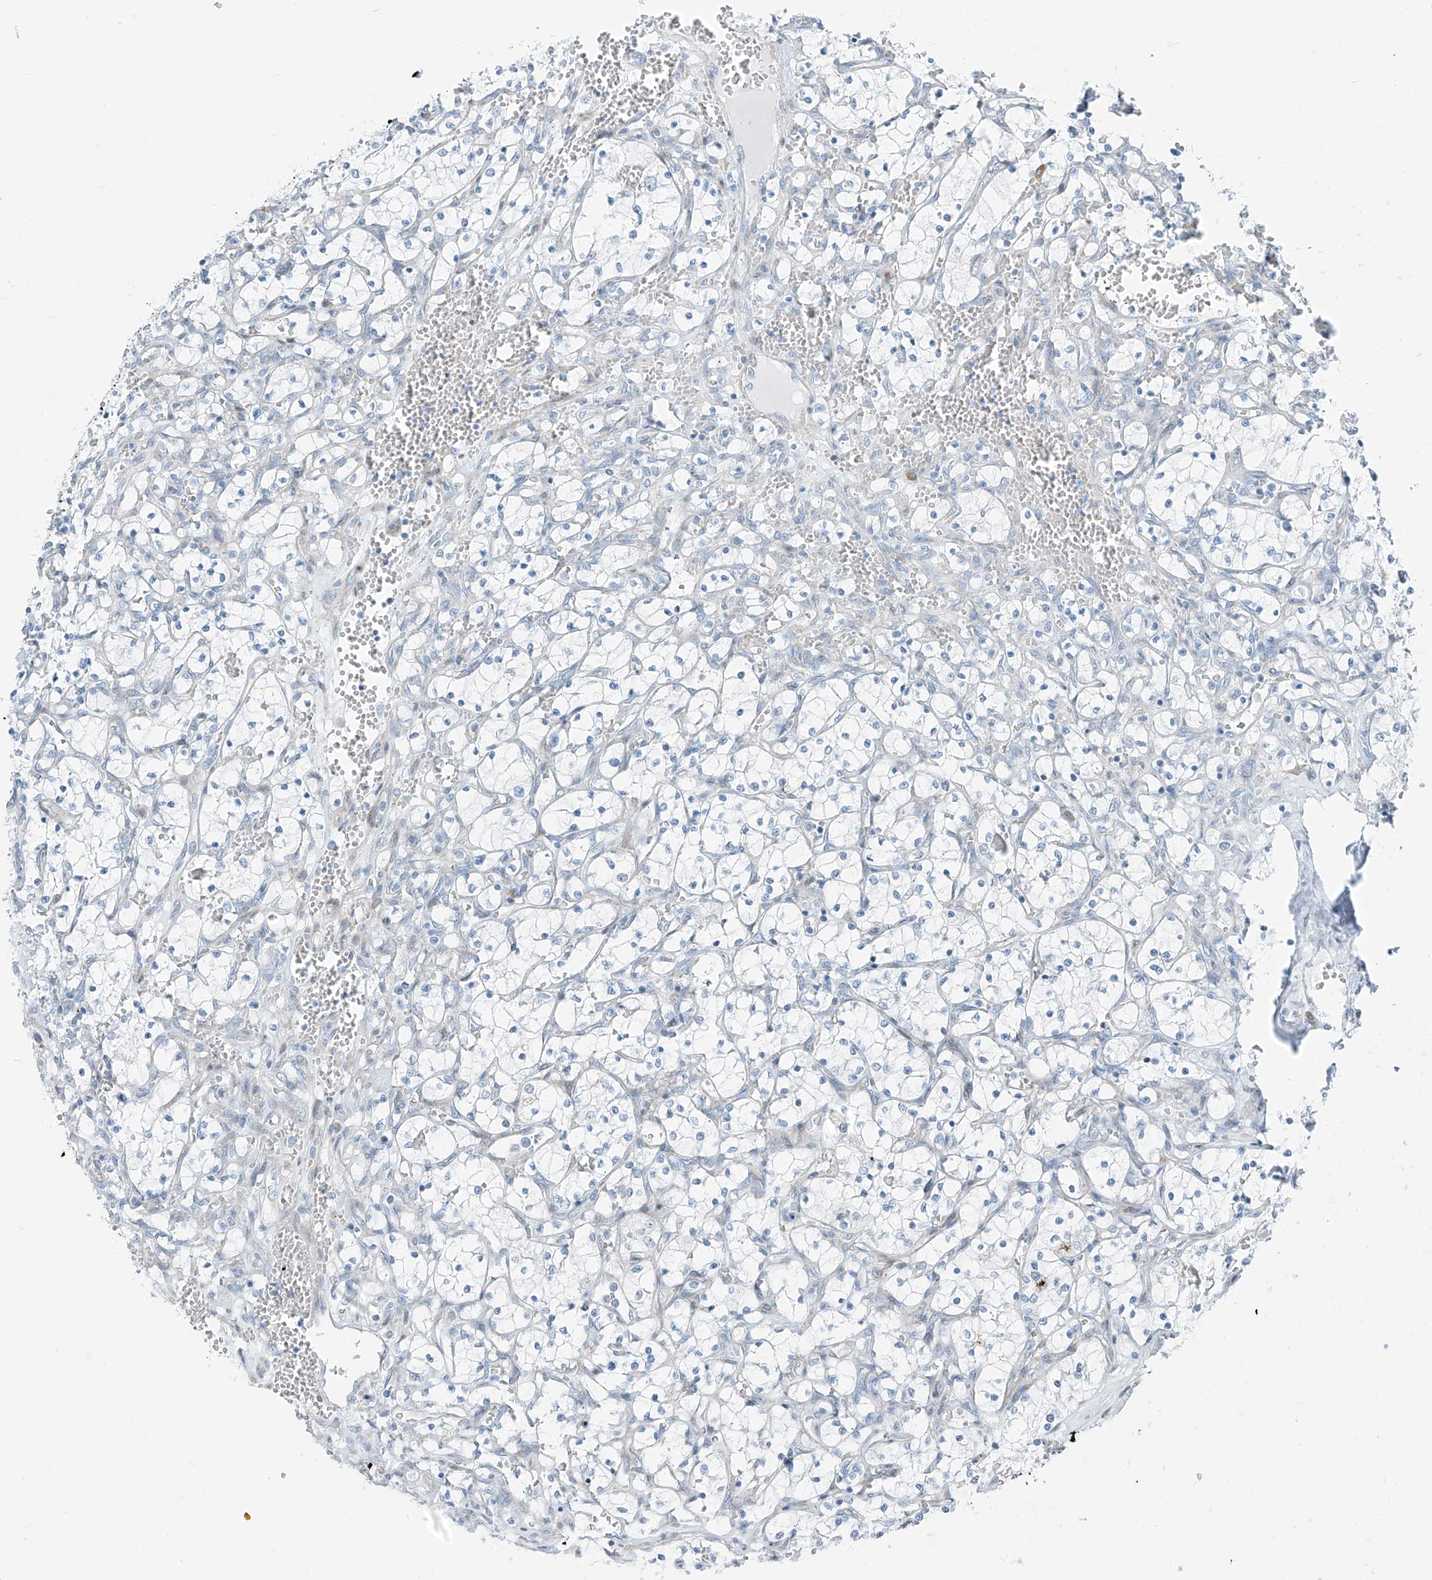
{"staining": {"intensity": "negative", "quantity": "none", "location": "none"}, "tissue": "renal cancer", "cell_type": "Tumor cells", "image_type": "cancer", "snomed": [{"axis": "morphology", "description": "Adenocarcinoma, NOS"}, {"axis": "topography", "description": "Kidney"}], "caption": "The IHC micrograph has no significant positivity in tumor cells of renal cancer tissue.", "gene": "HIC2", "patient": {"sex": "female", "age": 69}}